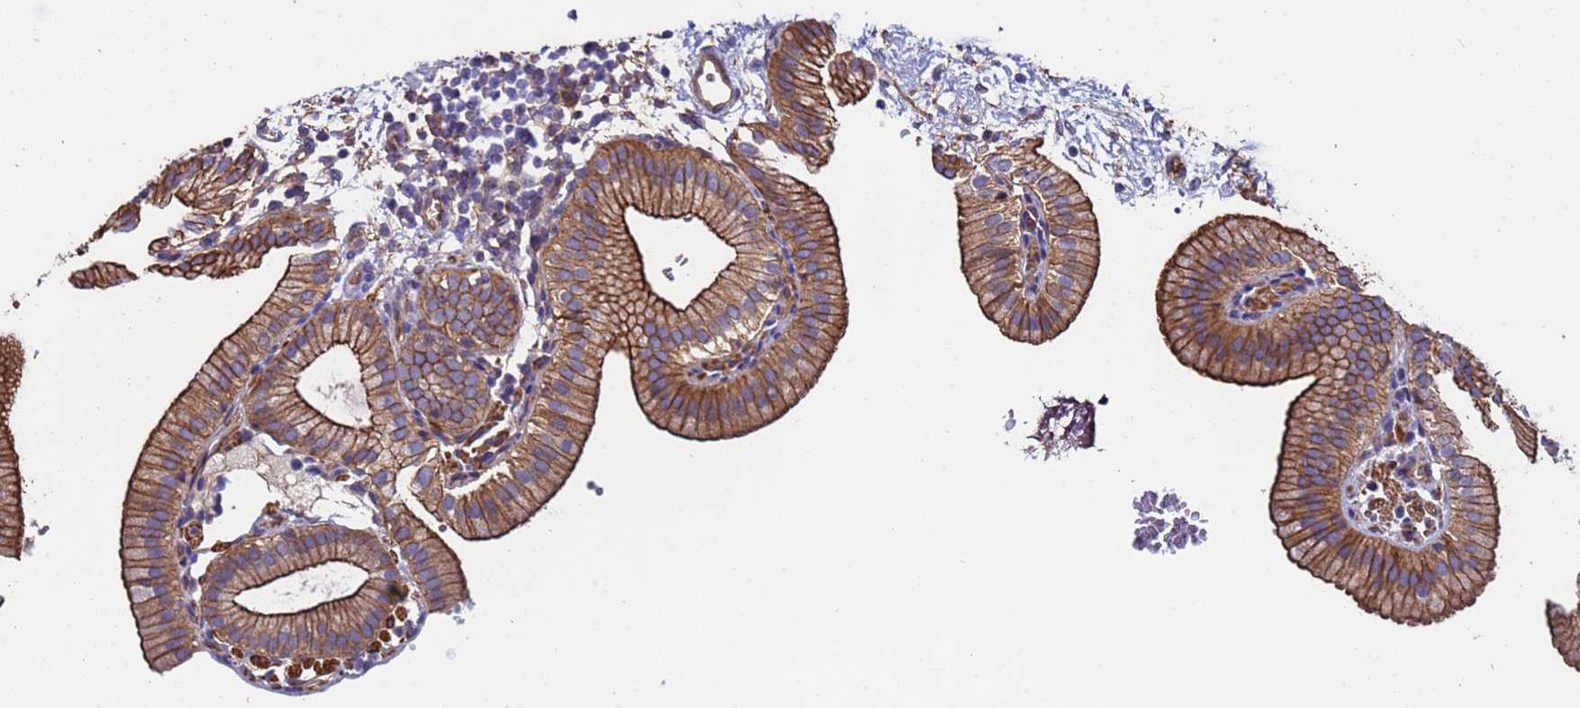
{"staining": {"intensity": "strong", "quantity": ">75%", "location": "cytoplasmic/membranous"}, "tissue": "gallbladder", "cell_type": "Glandular cells", "image_type": "normal", "snomed": [{"axis": "morphology", "description": "Normal tissue, NOS"}, {"axis": "topography", "description": "Gallbladder"}], "caption": "A high-resolution micrograph shows immunohistochemistry staining of unremarkable gallbladder, which displays strong cytoplasmic/membranous staining in approximately >75% of glandular cells.", "gene": "ZNF248", "patient": {"sex": "male", "age": 55}}